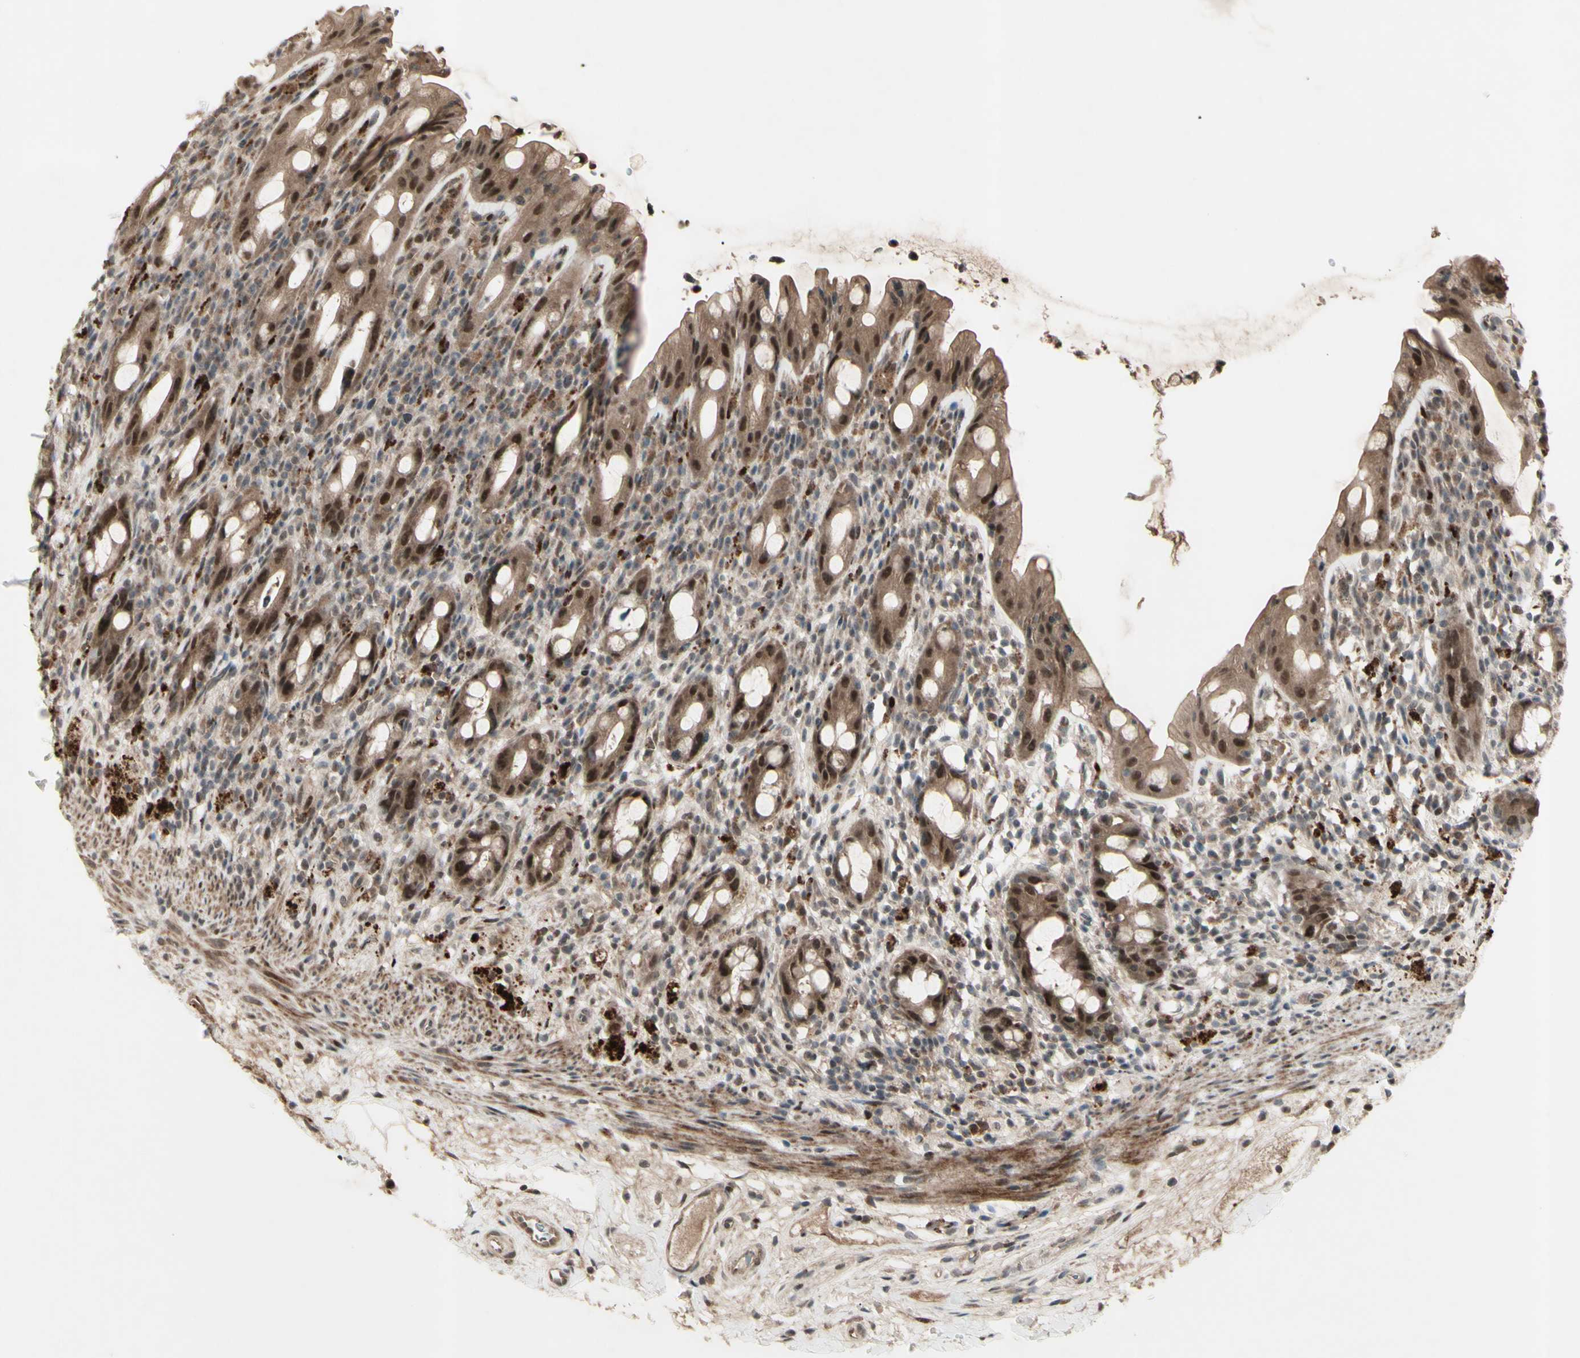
{"staining": {"intensity": "strong", "quantity": ">75%", "location": "cytoplasmic/membranous,nuclear"}, "tissue": "rectum", "cell_type": "Glandular cells", "image_type": "normal", "snomed": [{"axis": "morphology", "description": "Normal tissue, NOS"}, {"axis": "topography", "description": "Rectum"}], "caption": "High-magnification brightfield microscopy of normal rectum stained with DAB (brown) and counterstained with hematoxylin (blue). glandular cells exhibit strong cytoplasmic/membranous,nuclear positivity is identified in about>75% of cells.", "gene": "MLF2", "patient": {"sex": "male", "age": 44}}